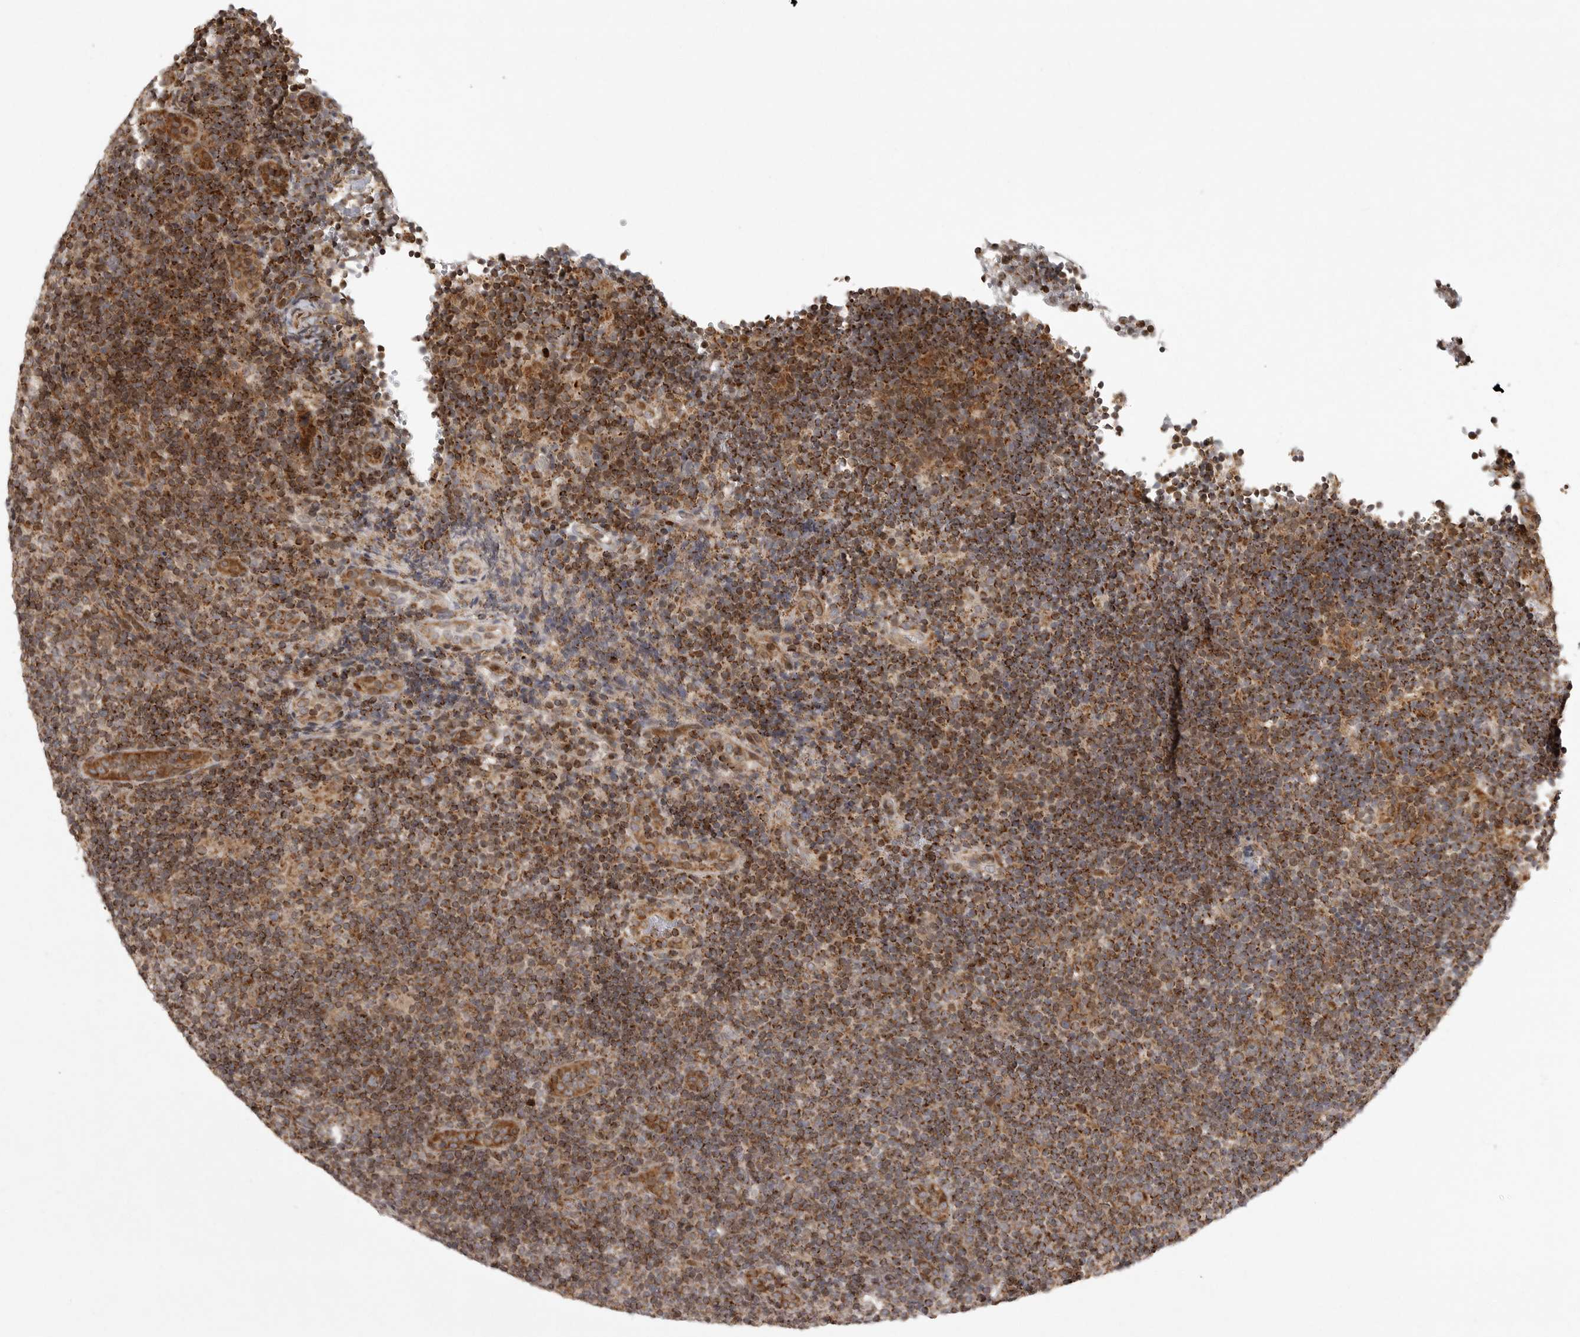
{"staining": {"intensity": "moderate", "quantity": ">75%", "location": "cytoplasmic/membranous"}, "tissue": "lymphoma", "cell_type": "Tumor cells", "image_type": "cancer", "snomed": [{"axis": "morphology", "description": "Hodgkin's disease, NOS"}, {"axis": "topography", "description": "Lymph node"}], "caption": "Protein positivity by immunohistochemistry demonstrates moderate cytoplasmic/membranous staining in about >75% of tumor cells in Hodgkin's disease. (IHC, brightfield microscopy, high magnification).", "gene": "NARS2", "patient": {"sex": "female", "age": 57}}